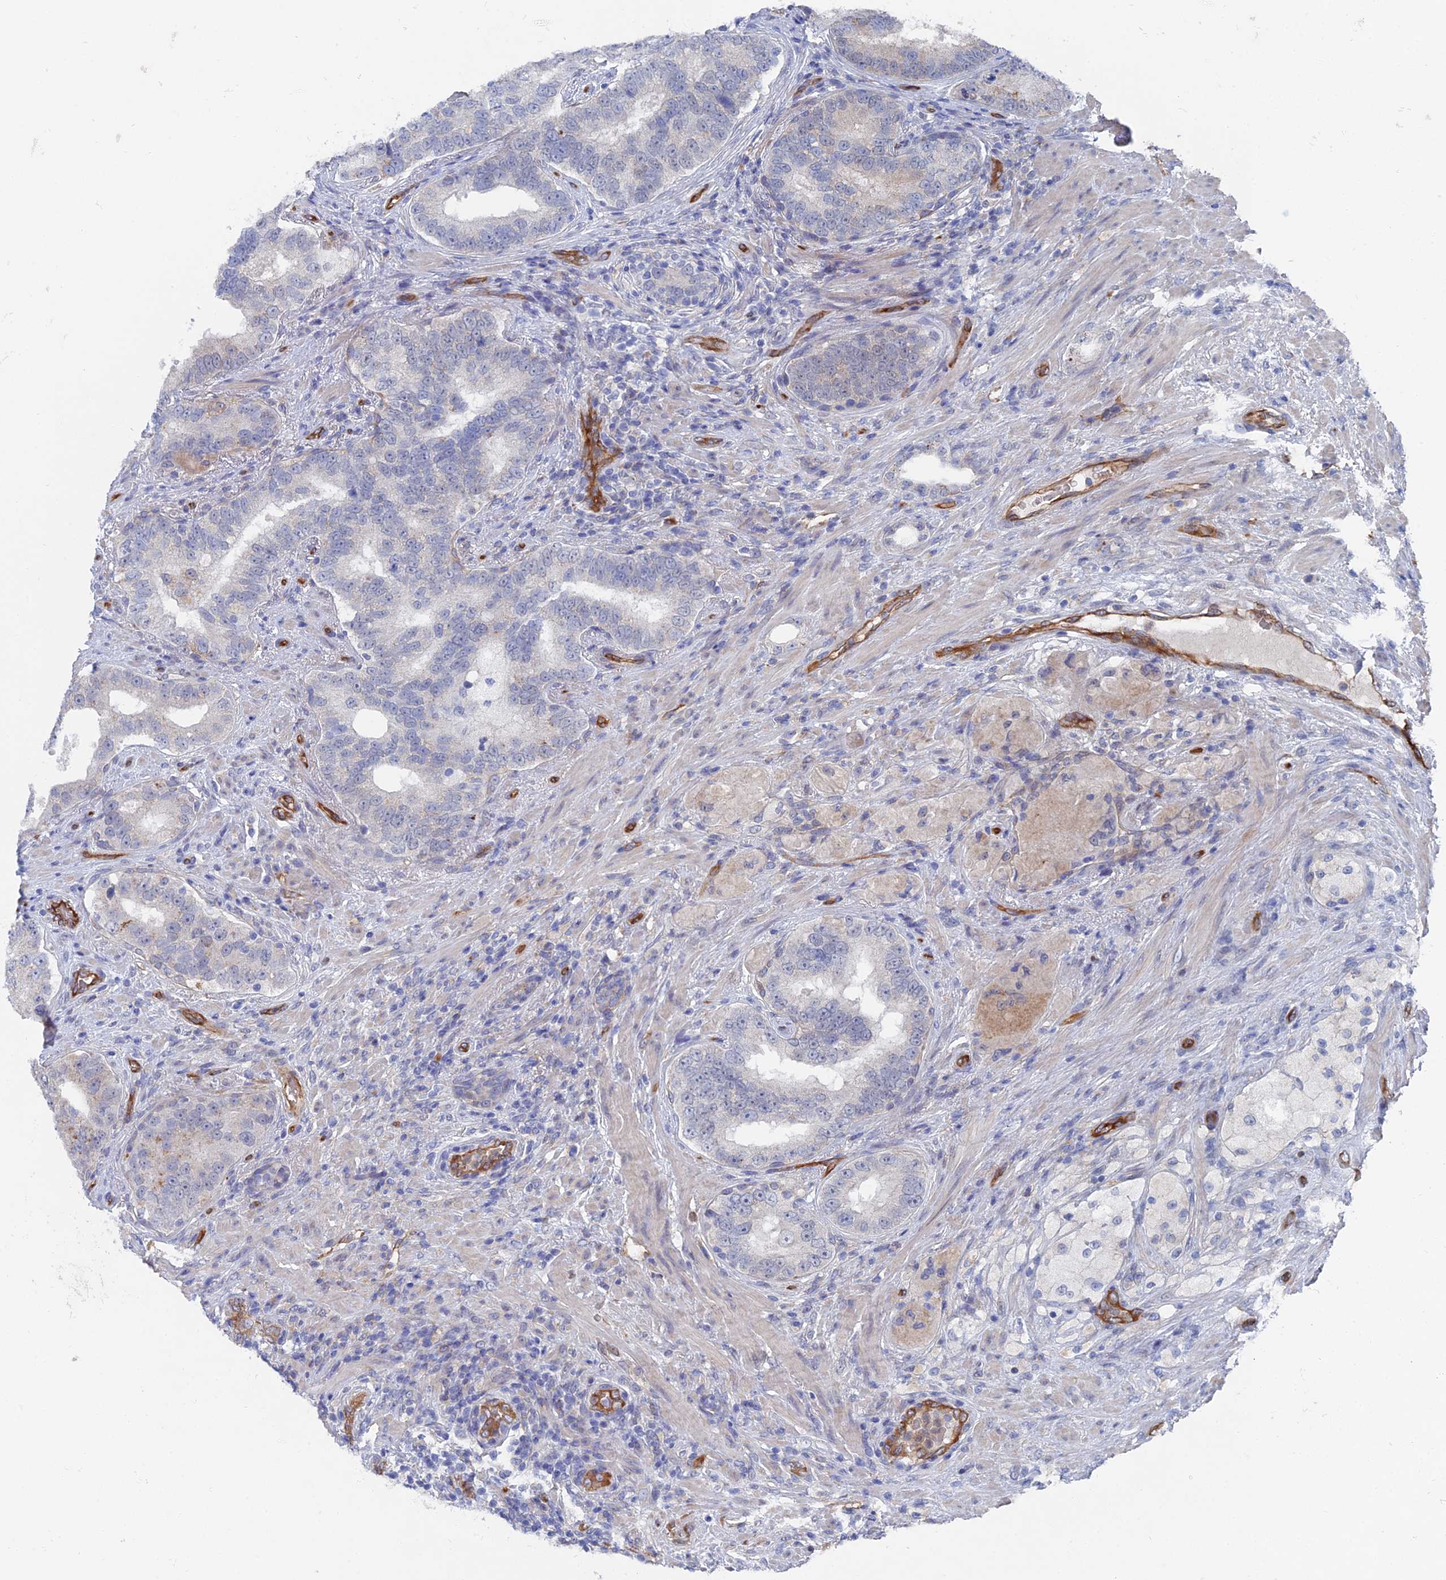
{"staining": {"intensity": "negative", "quantity": "none", "location": "none"}, "tissue": "prostate cancer", "cell_type": "Tumor cells", "image_type": "cancer", "snomed": [{"axis": "morphology", "description": "Adenocarcinoma, High grade"}, {"axis": "topography", "description": "Prostate"}], "caption": "Prostate cancer was stained to show a protein in brown. There is no significant expression in tumor cells. Nuclei are stained in blue.", "gene": "ARAP3", "patient": {"sex": "male", "age": 70}}